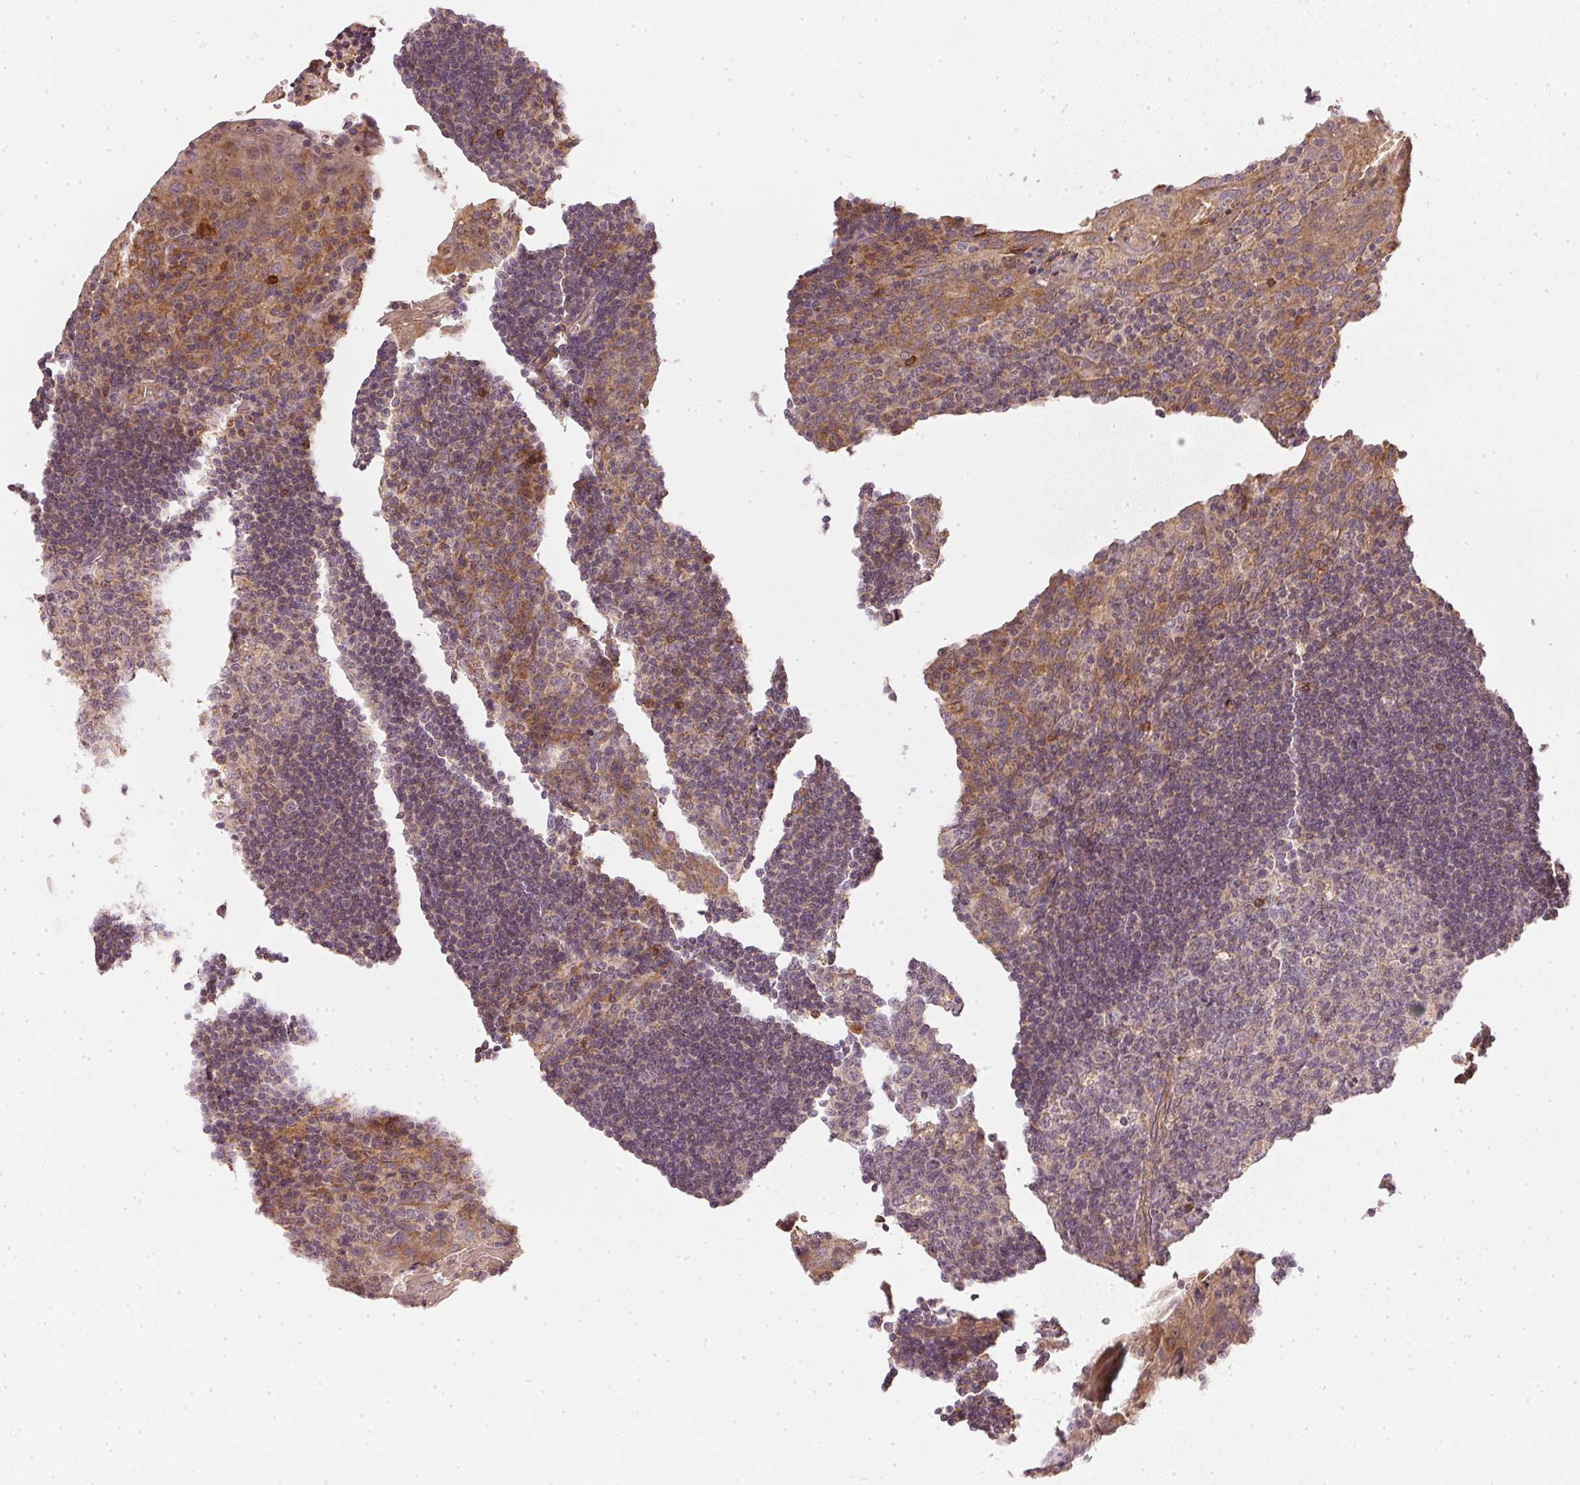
{"staining": {"intensity": "negative", "quantity": "none", "location": "none"}, "tissue": "tonsil", "cell_type": "Germinal center cells", "image_type": "normal", "snomed": [{"axis": "morphology", "description": "Normal tissue, NOS"}, {"axis": "topography", "description": "Tonsil"}], "caption": "Immunohistochemical staining of benign human tonsil shows no significant staining in germinal center cells. The staining is performed using DAB brown chromogen with nuclei counter-stained in using hematoxylin.", "gene": "NADK2", "patient": {"sex": "male", "age": 17}}